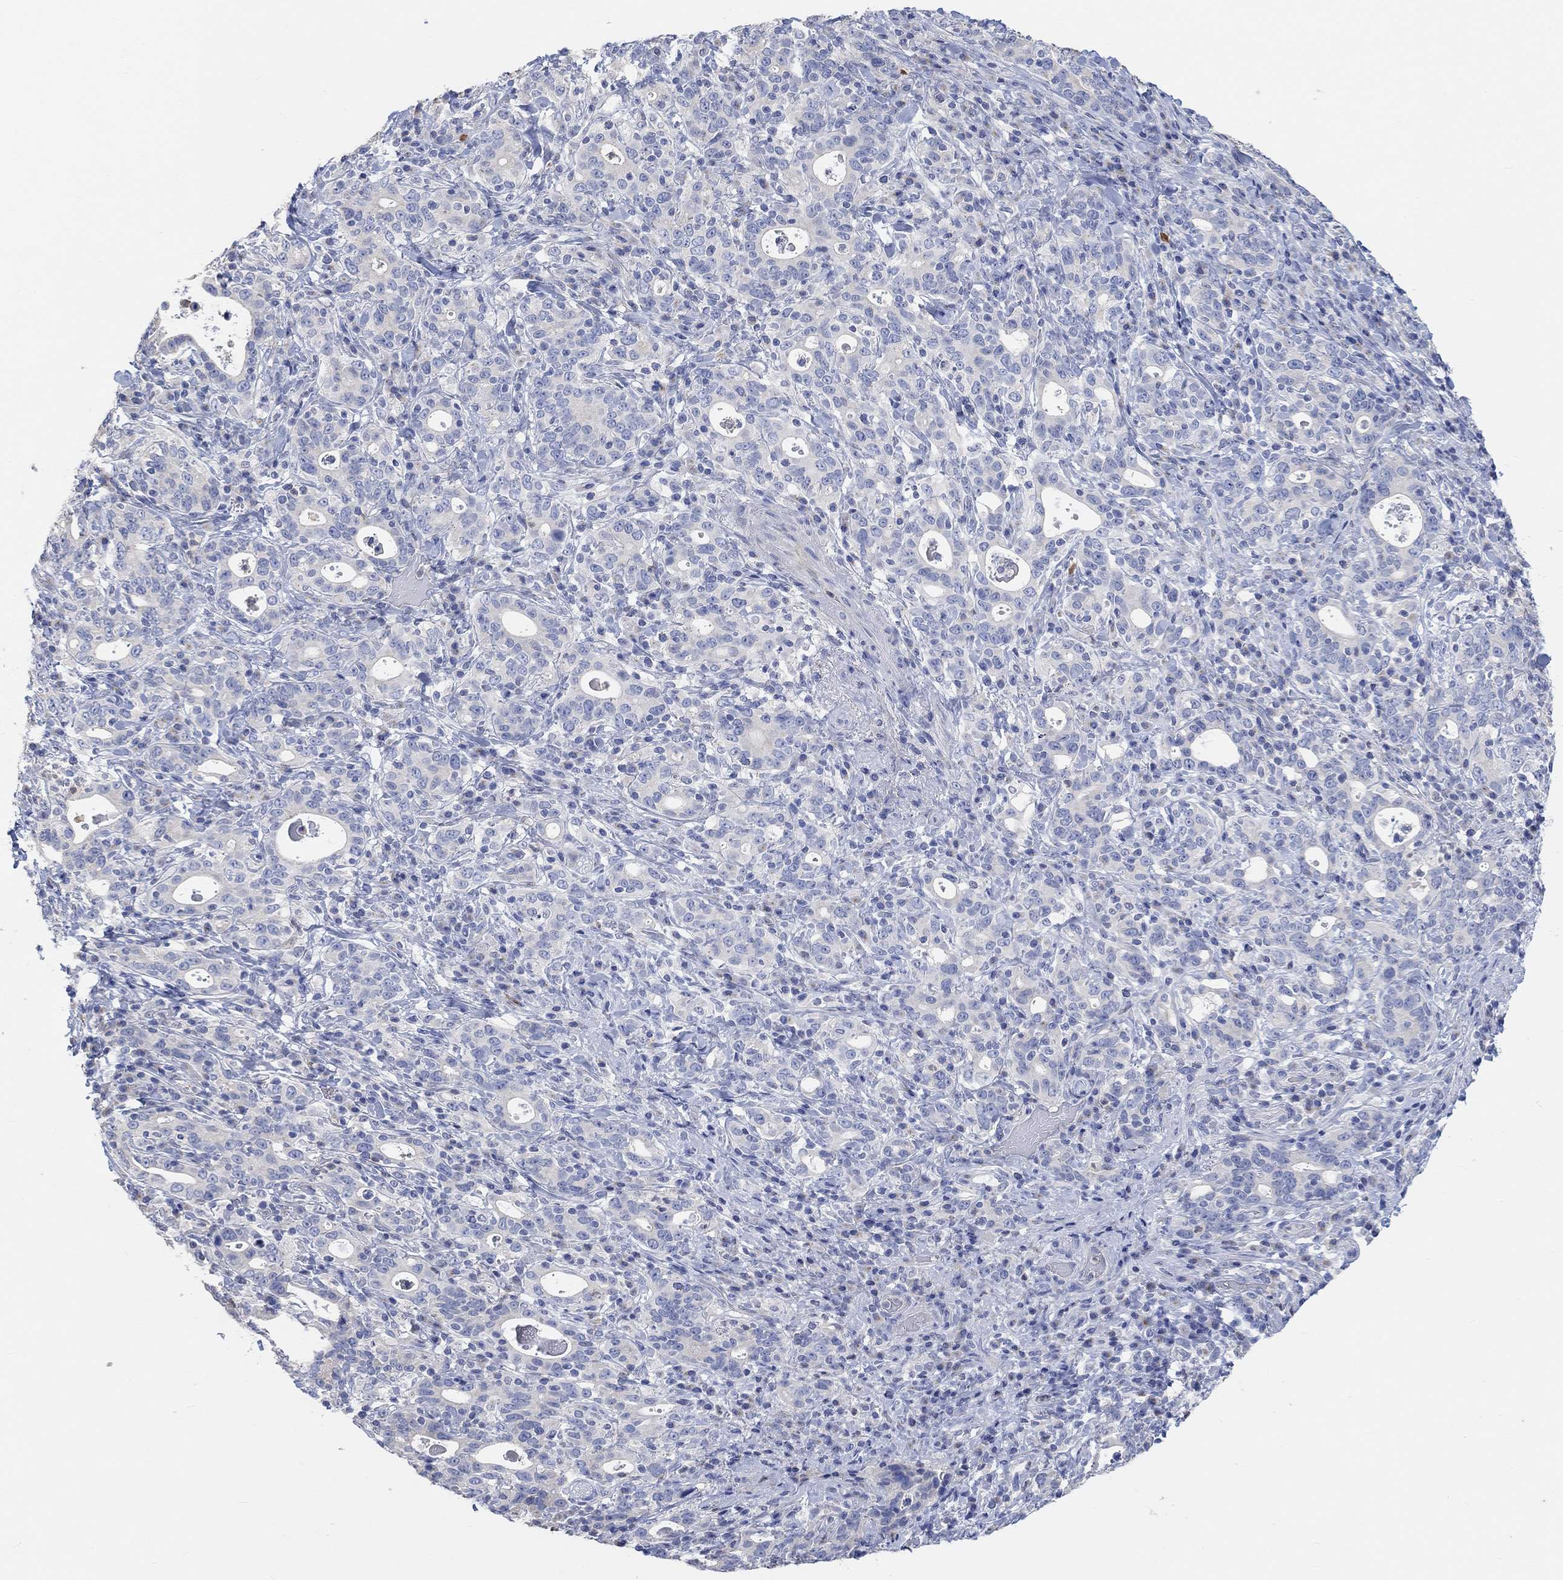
{"staining": {"intensity": "negative", "quantity": "none", "location": "none"}, "tissue": "stomach cancer", "cell_type": "Tumor cells", "image_type": "cancer", "snomed": [{"axis": "morphology", "description": "Adenocarcinoma, NOS"}, {"axis": "topography", "description": "Stomach"}], "caption": "Immunohistochemical staining of human adenocarcinoma (stomach) exhibits no significant staining in tumor cells.", "gene": "NLRP14", "patient": {"sex": "male", "age": 79}}